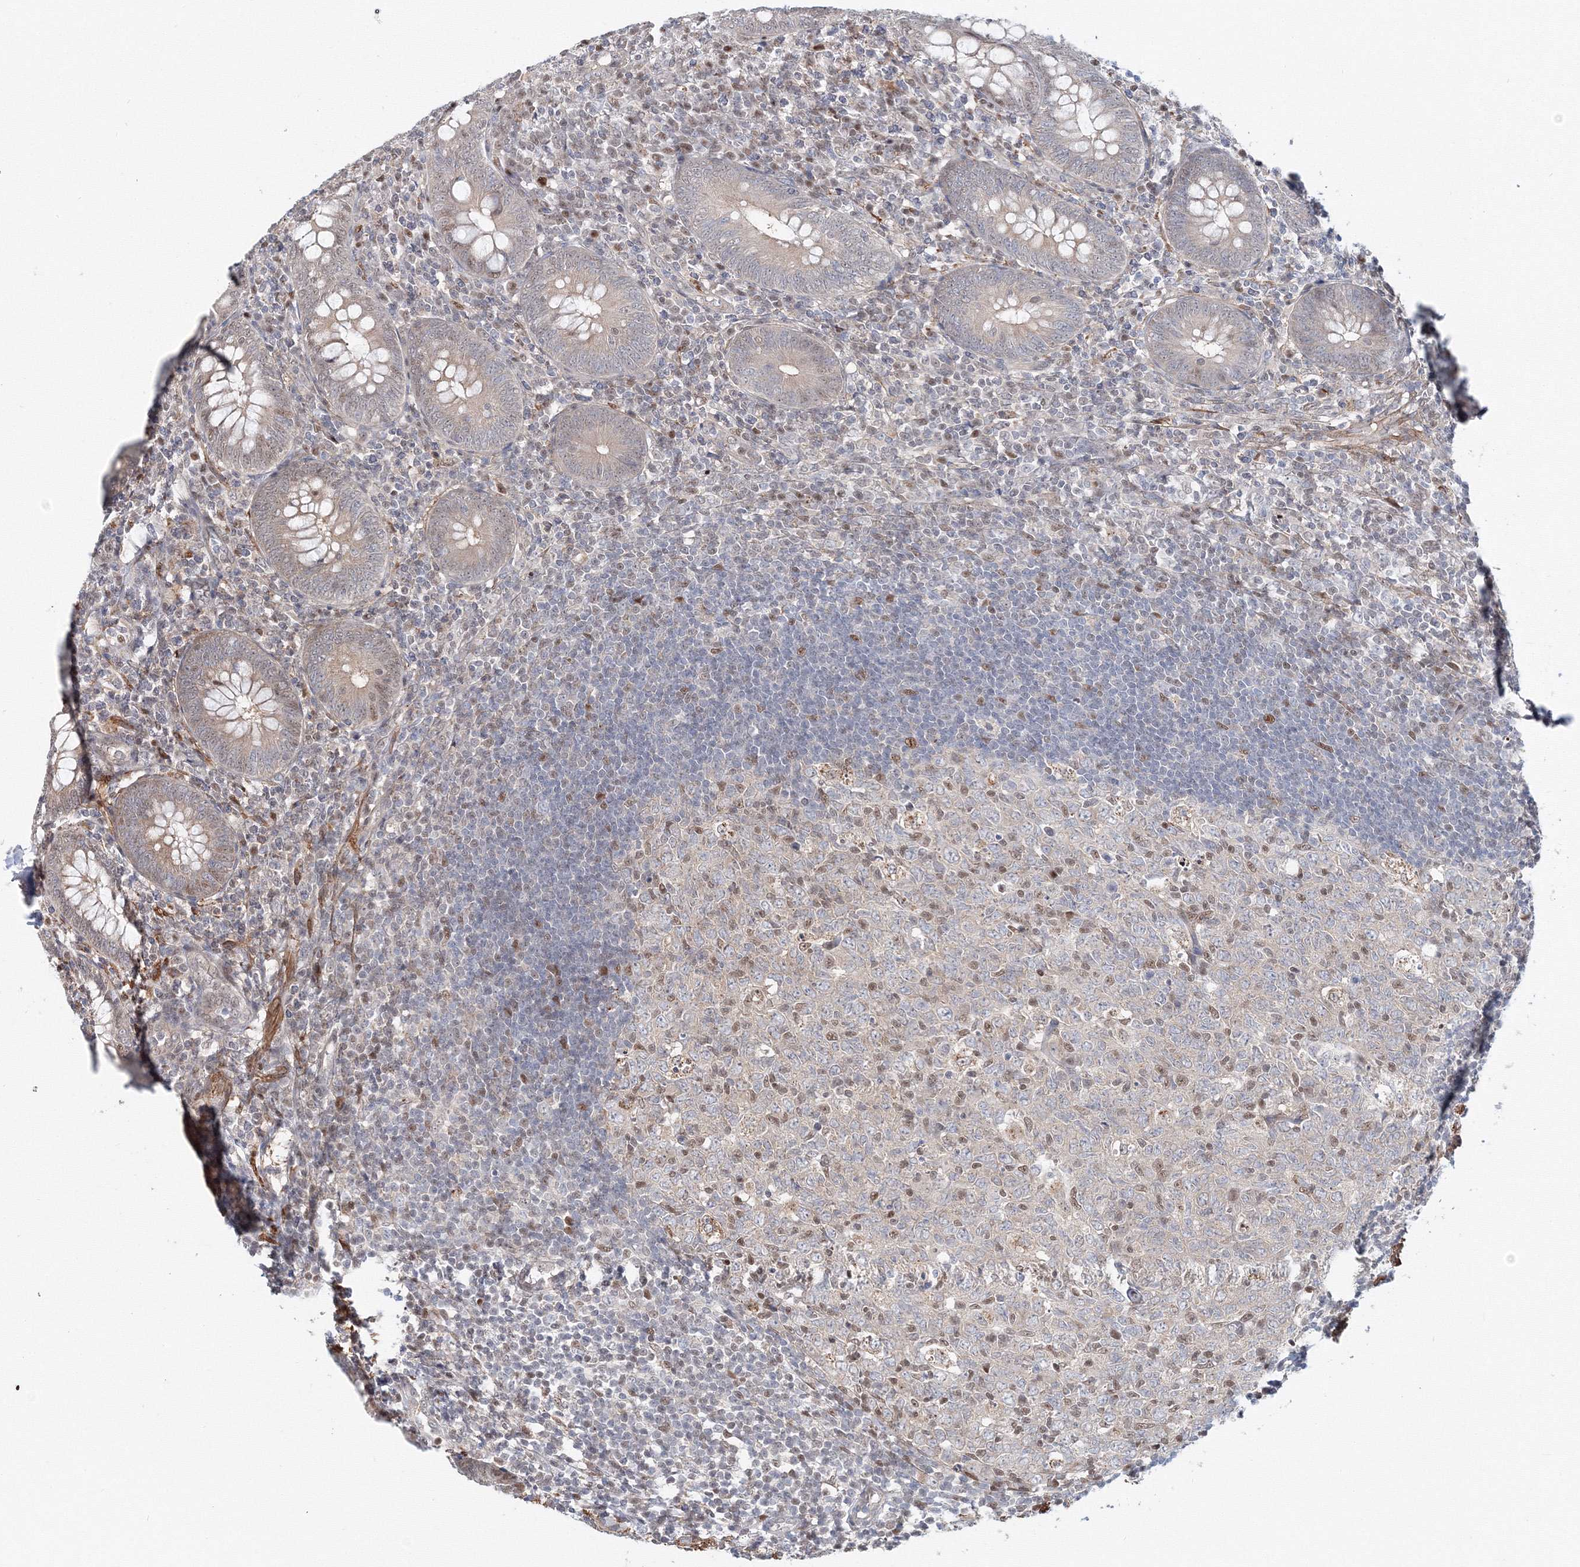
{"staining": {"intensity": "moderate", "quantity": "<25%", "location": "nuclear"}, "tissue": "appendix", "cell_type": "Glandular cells", "image_type": "normal", "snomed": [{"axis": "morphology", "description": "Normal tissue, NOS"}, {"axis": "topography", "description": "Appendix"}], "caption": "Immunohistochemical staining of benign appendix shows <25% levels of moderate nuclear protein positivity in about <25% of glandular cells.", "gene": "ARHGAP21", "patient": {"sex": "male", "age": 14}}